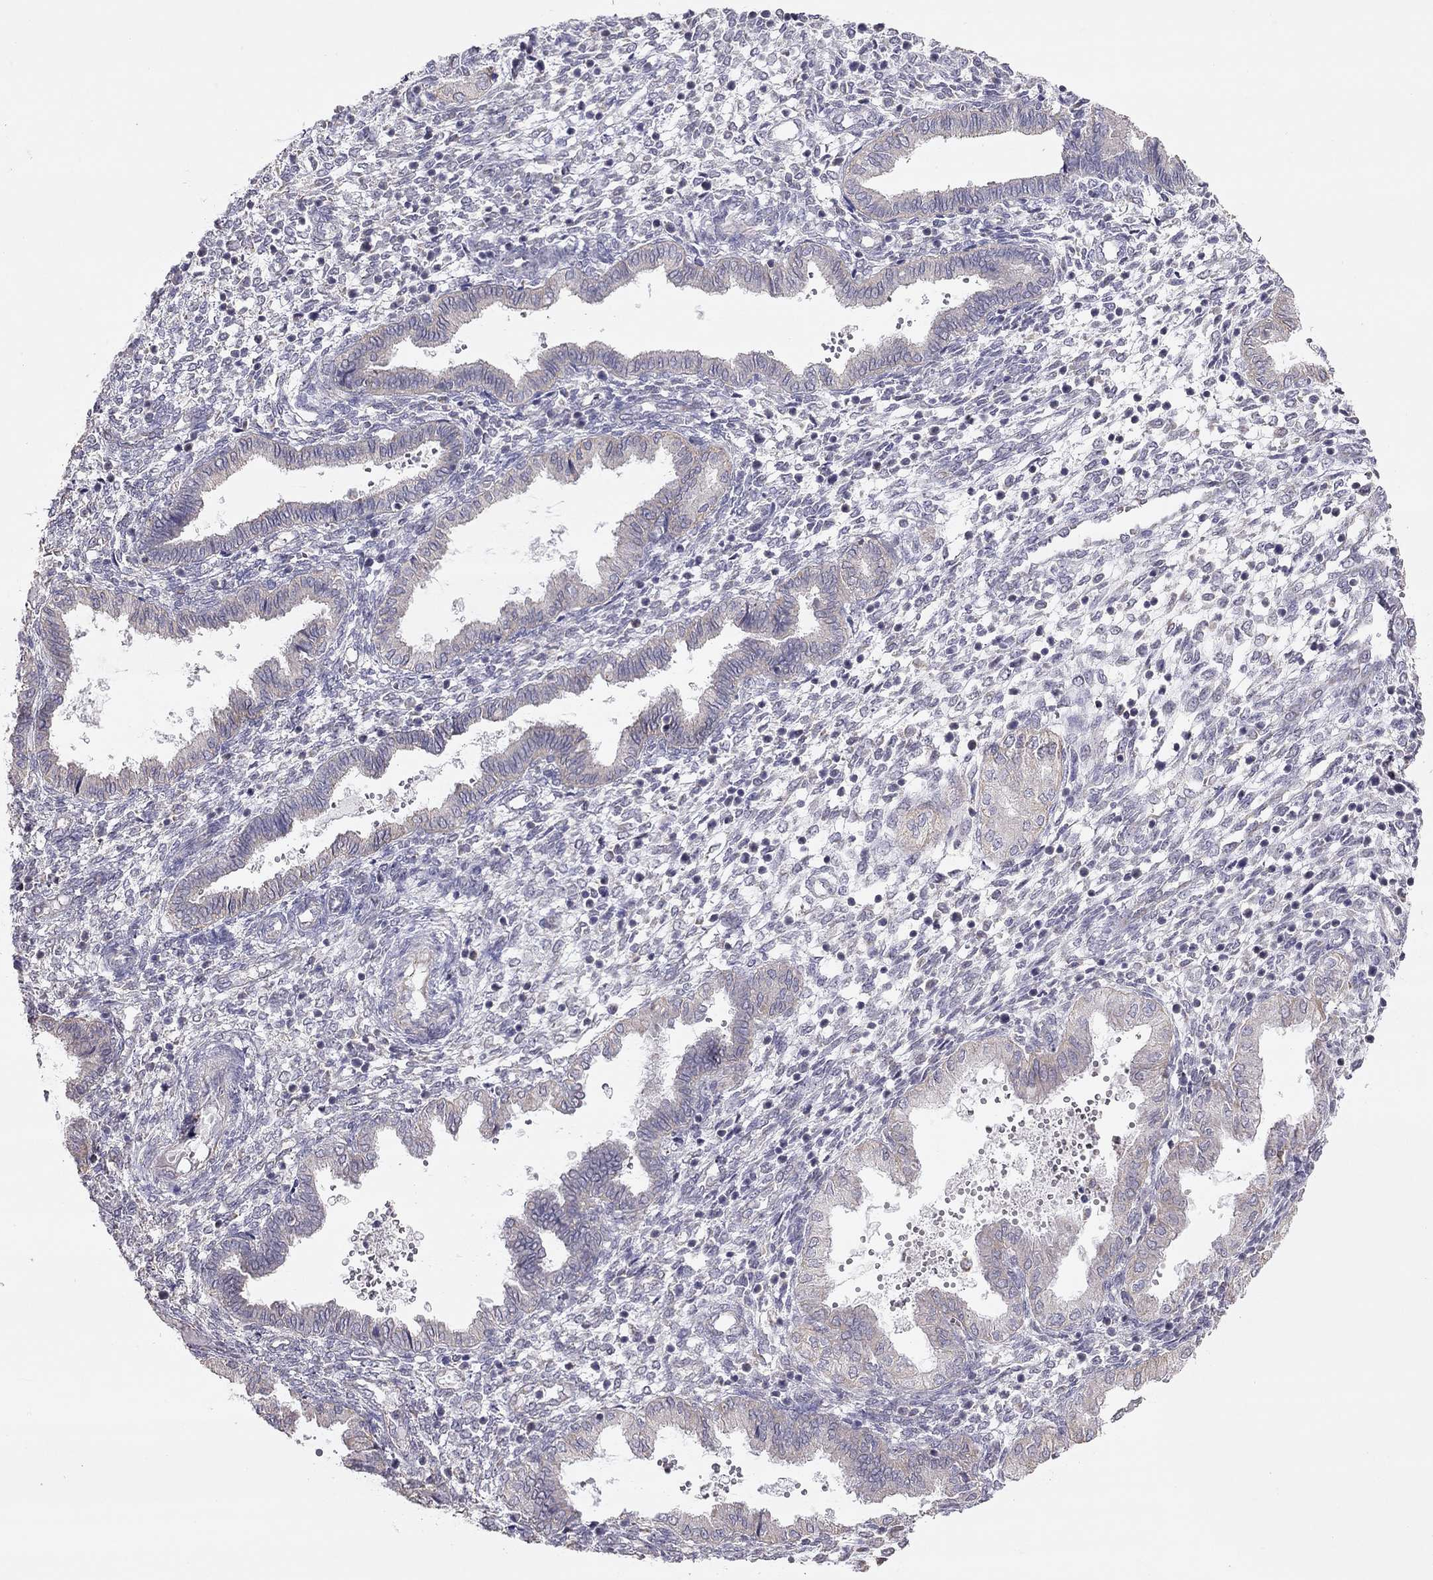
{"staining": {"intensity": "negative", "quantity": "none", "location": "none"}, "tissue": "endometrium", "cell_type": "Cells in endometrial stroma", "image_type": "normal", "snomed": [{"axis": "morphology", "description": "Normal tissue, NOS"}, {"axis": "topography", "description": "Endometrium"}], "caption": "Micrograph shows no significant protein positivity in cells in endometrial stroma of normal endometrium. (DAB (3,3'-diaminobenzidine) IHC with hematoxylin counter stain).", "gene": "LRIT3", "patient": {"sex": "female", "age": 43}}